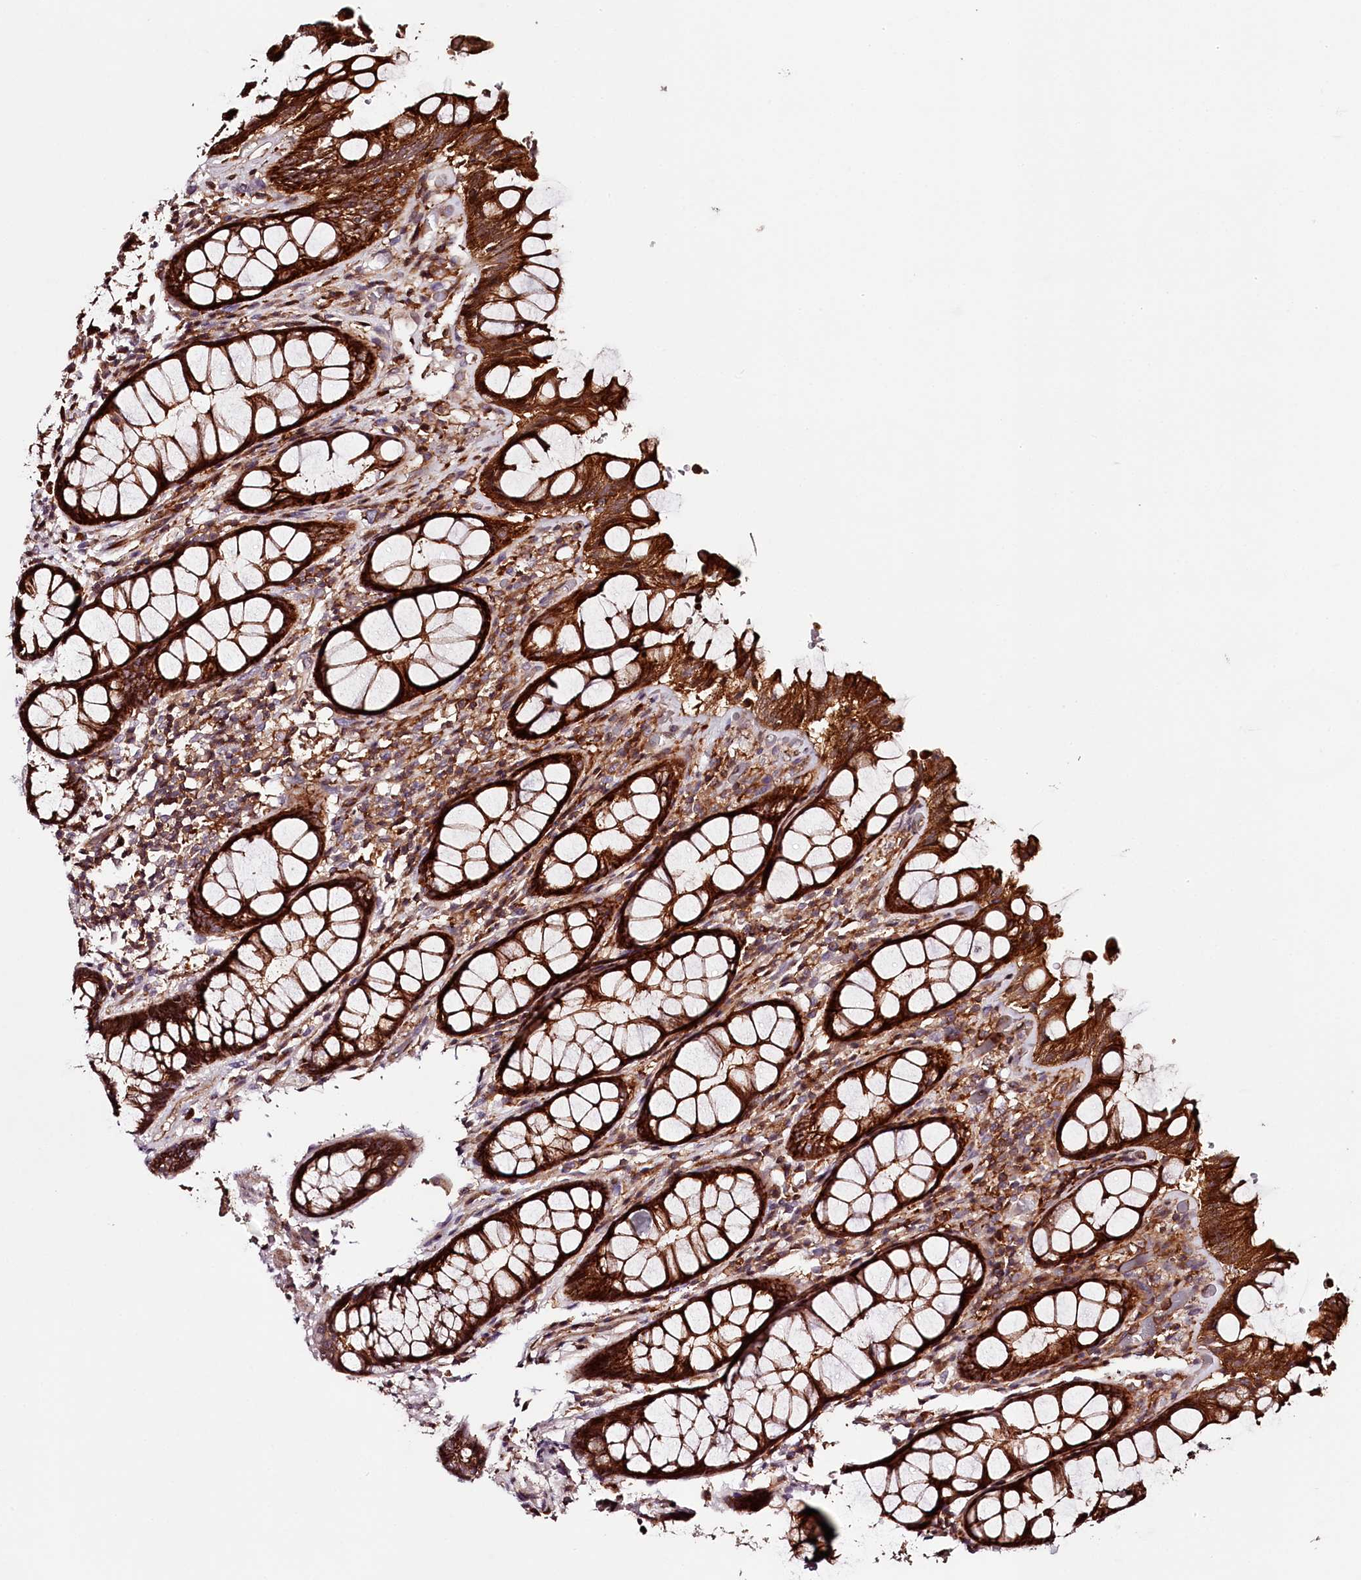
{"staining": {"intensity": "strong", "quantity": ">75%", "location": "cytoplasmic/membranous"}, "tissue": "rectum", "cell_type": "Glandular cells", "image_type": "normal", "snomed": [{"axis": "morphology", "description": "Normal tissue, NOS"}, {"axis": "topography", "description": "Rectum"}], "caption": "IHC micrograph of unremarkable rectum: rectum stained using IHC reveals high levels of strong protein expression localized specifically in the cytoplasmic/membranous of glandular cells, appearing as a cytoplasmic/membranous brown color.", "gene": "KIF14", "patient": {"sex": "male", "age": 64}}